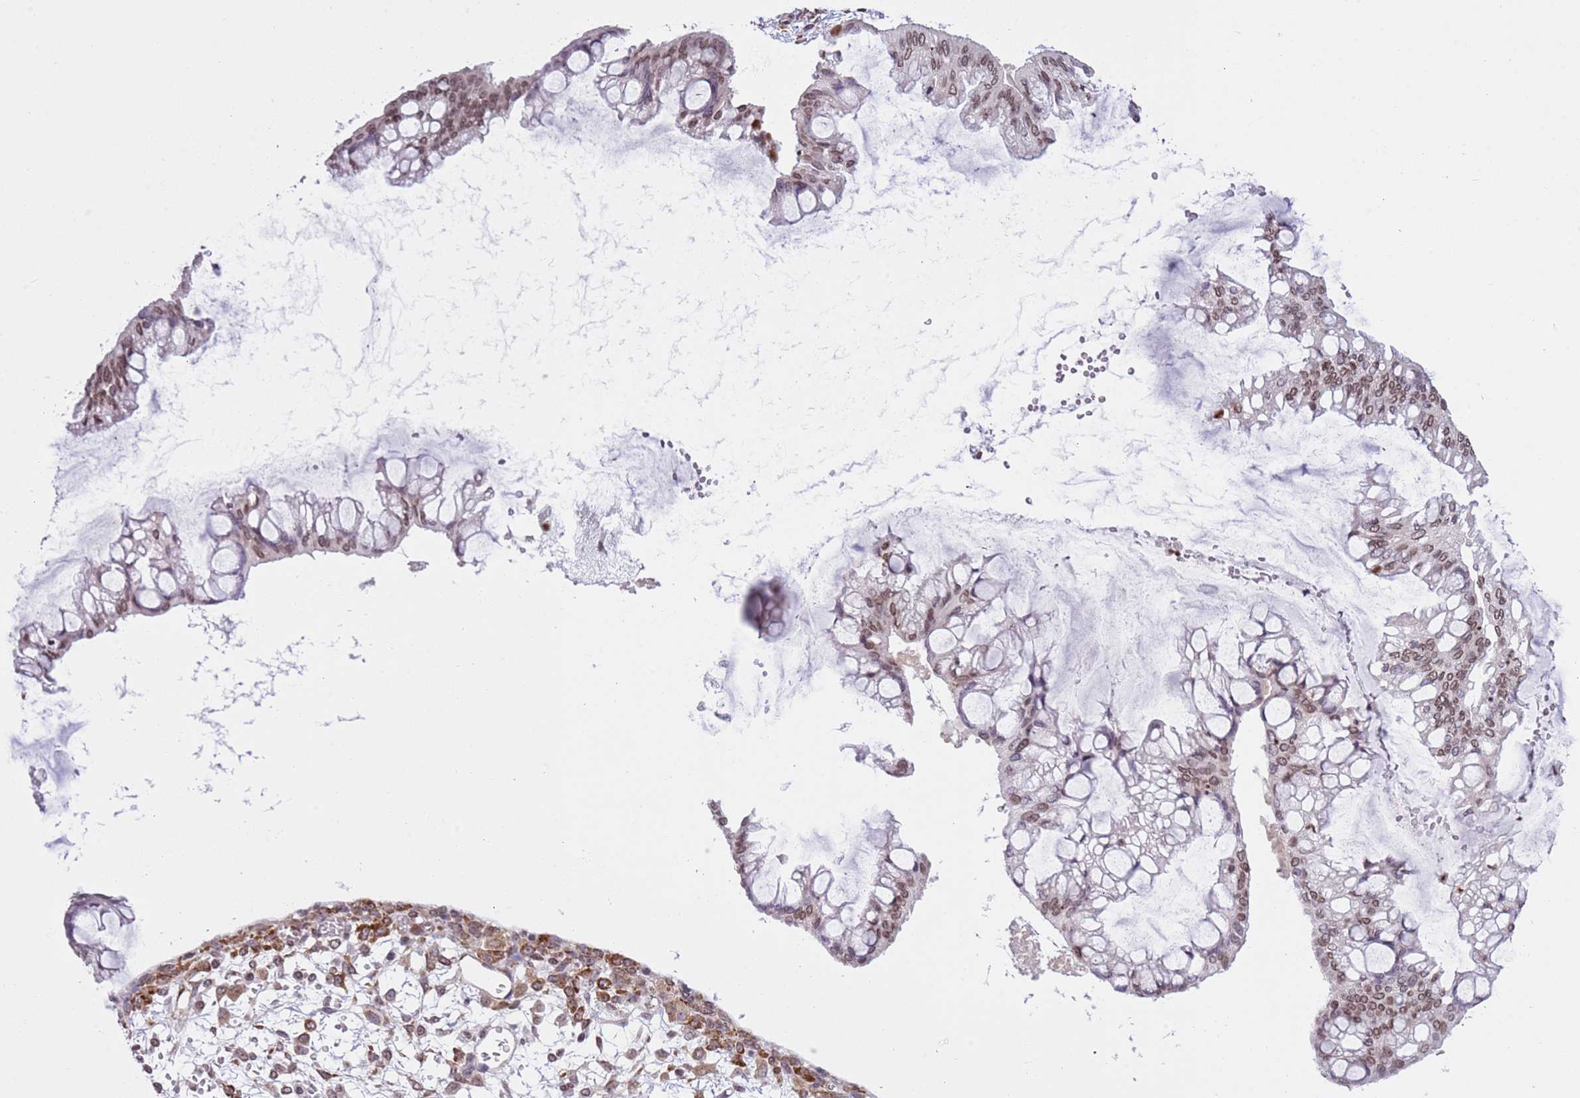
{"staining": {"intensity": "moderate", "quantity": ">75%", "location": "nuclear"}, "tissue": "ovarian cancer", "cell_type": "Tumor cells", "image_type": "cancer", "snomed": [{"axis": "morphology", "description": "Cystadenocarcinoma, mucinous, NOS"}, {"axis": "topography", "description": "Ovary"}], "caption": "Human ovarian cancer (mucinous cystadenocarcinoma) stained with a protein marker shows moderate staining in tumor cells.", "gene": "NRIP1", "patient": {"sex": "female", "age": 73}}